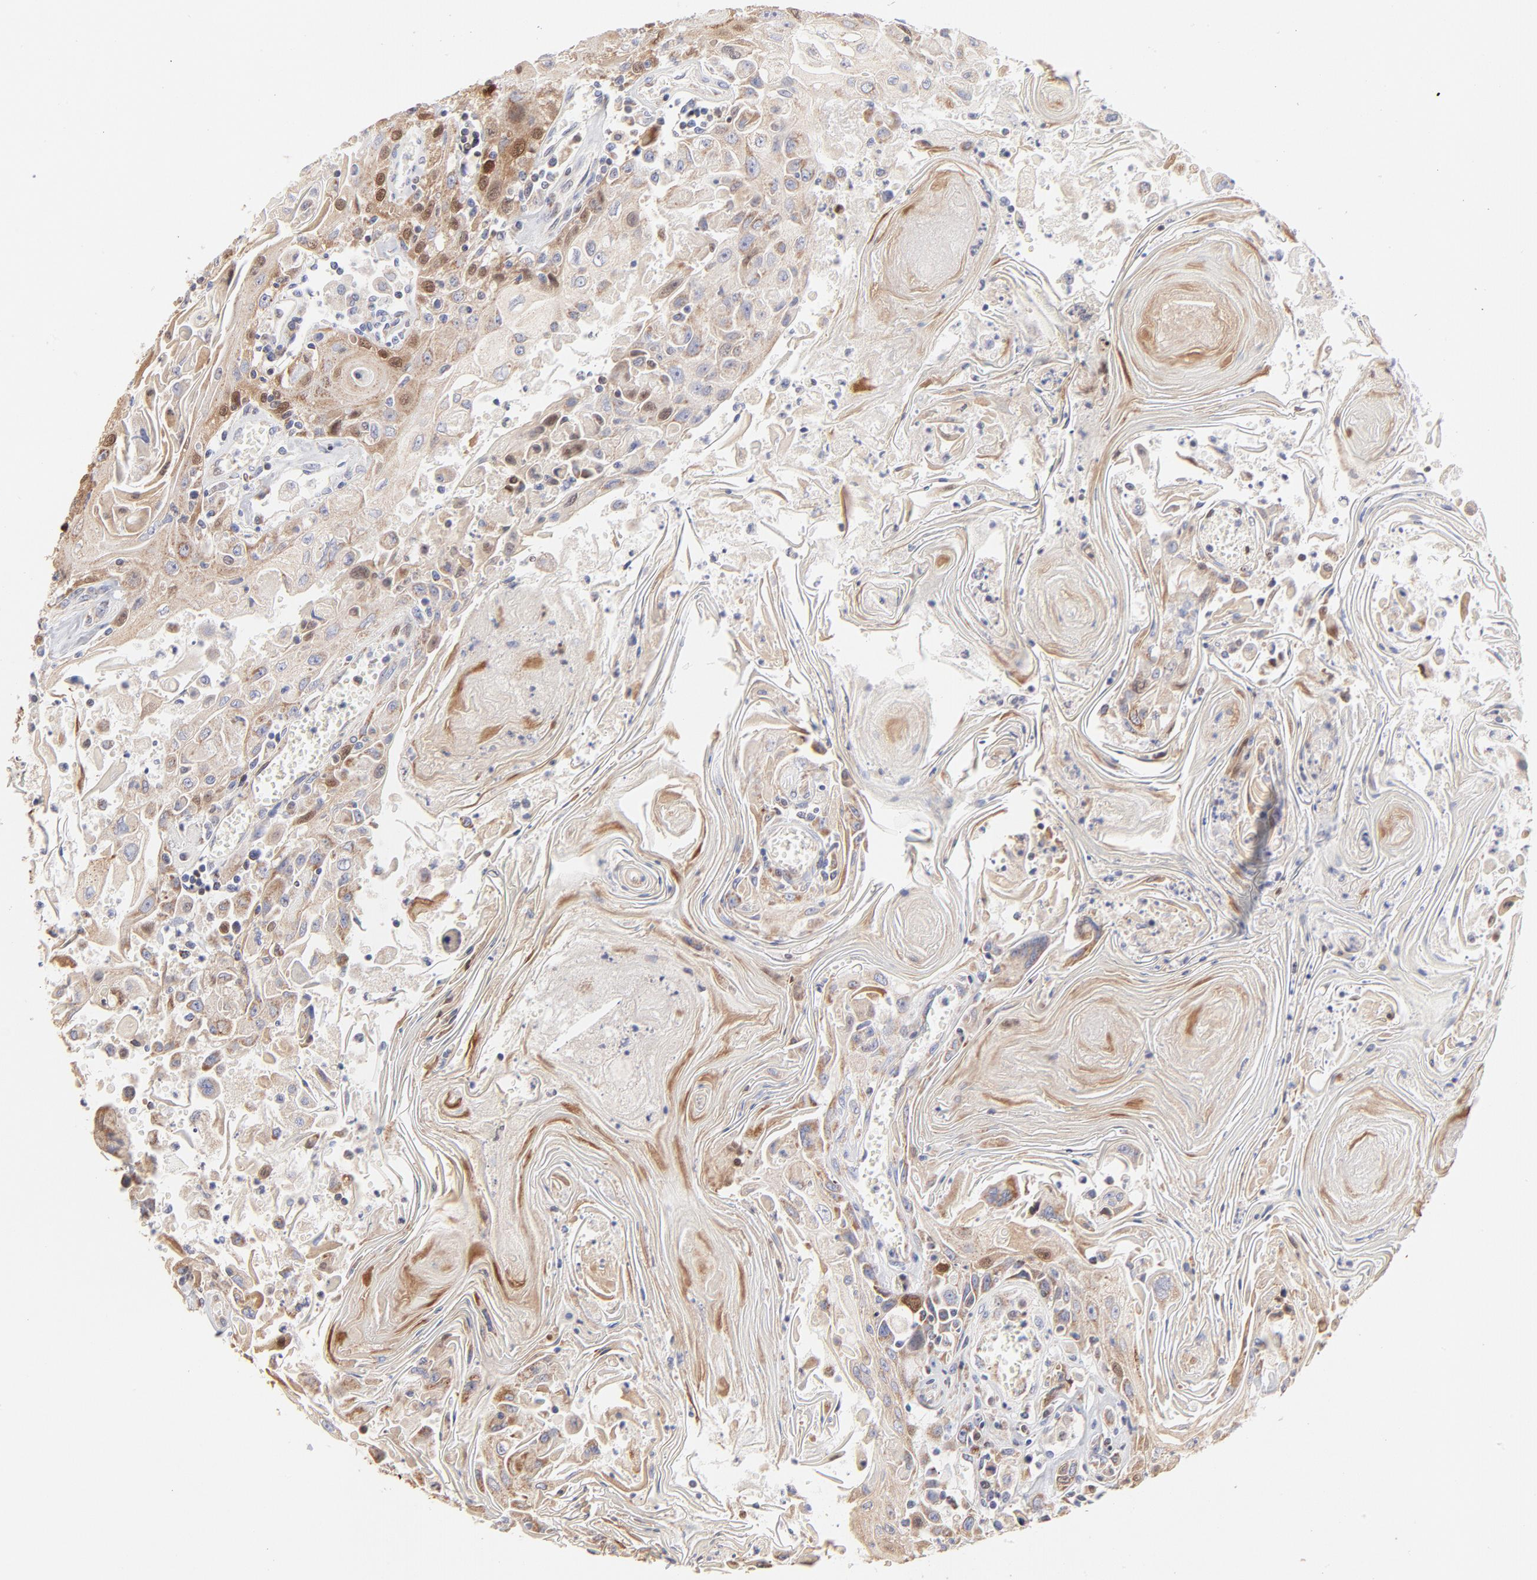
{"staining": {"intensity": "weak", "quantity": "25%-75%", "location": "cytoplasmic/membranous"}, "tissue": "head and neck cancer", "cell_type": "Tumor cells", "image_type": "cancer", "snomed": [{"axis": "morphology", "description": "Squamous cell carcinoma, NOS"}, {"axis": "topography", "description": "Oral tissue"}, {"axis": "topography", "description": "Head-Neck"}], "caption": "Immunohistochemistry (IHC) of human head and neck cancer (squamous cell carcinoma) exhibits low levels of weak cytoplasmic/membranous staining in about 25%-75% of tumor cells. Using DAB (3,3'-diaminobenzidine) (brown) and hematoxylin (blue) stains, captured at high magnification using brightfield microscopy.", "gene": "TIMM8A", "patient": {"sex": "female", "age": 76}}